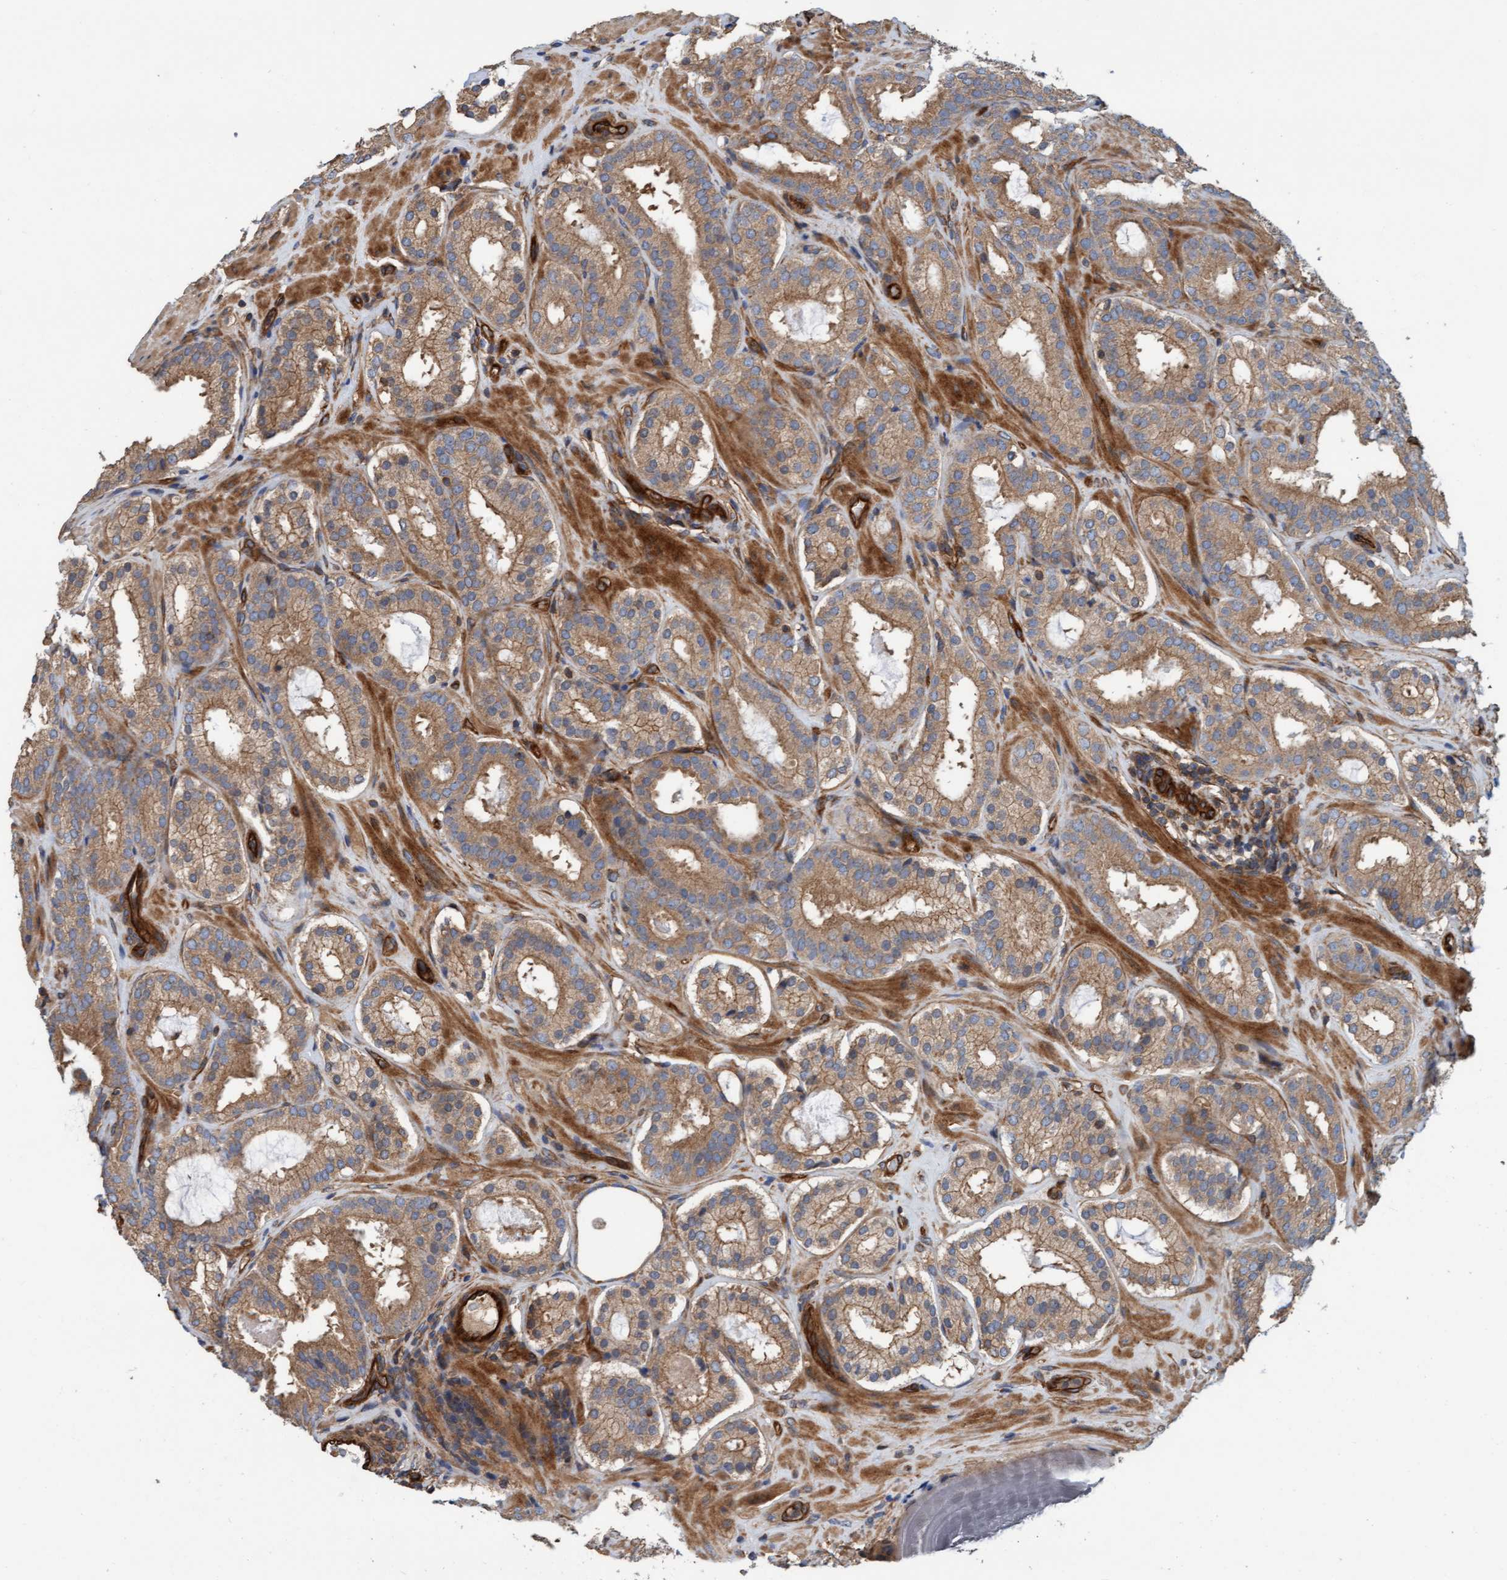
{"staining": {"intensity": "moderate", "quantity": ">75%", "location": "cytoplasmic/membranous"}, "tissue": "prostate cancer", "cell_type": "Tumor cells", "image_type": "cancer", "snomed": [{"axis": "morphology", "description": "Adenocarcinoma, Low grade"}, {"axis": "topography", "description": "Prostate"}], "caption": "Human prostate cancer stained with a protein marker shows moderate staining in tumor cells.", "gene": "STXBP4", "patient": {"sex": "male", "age": 69}}